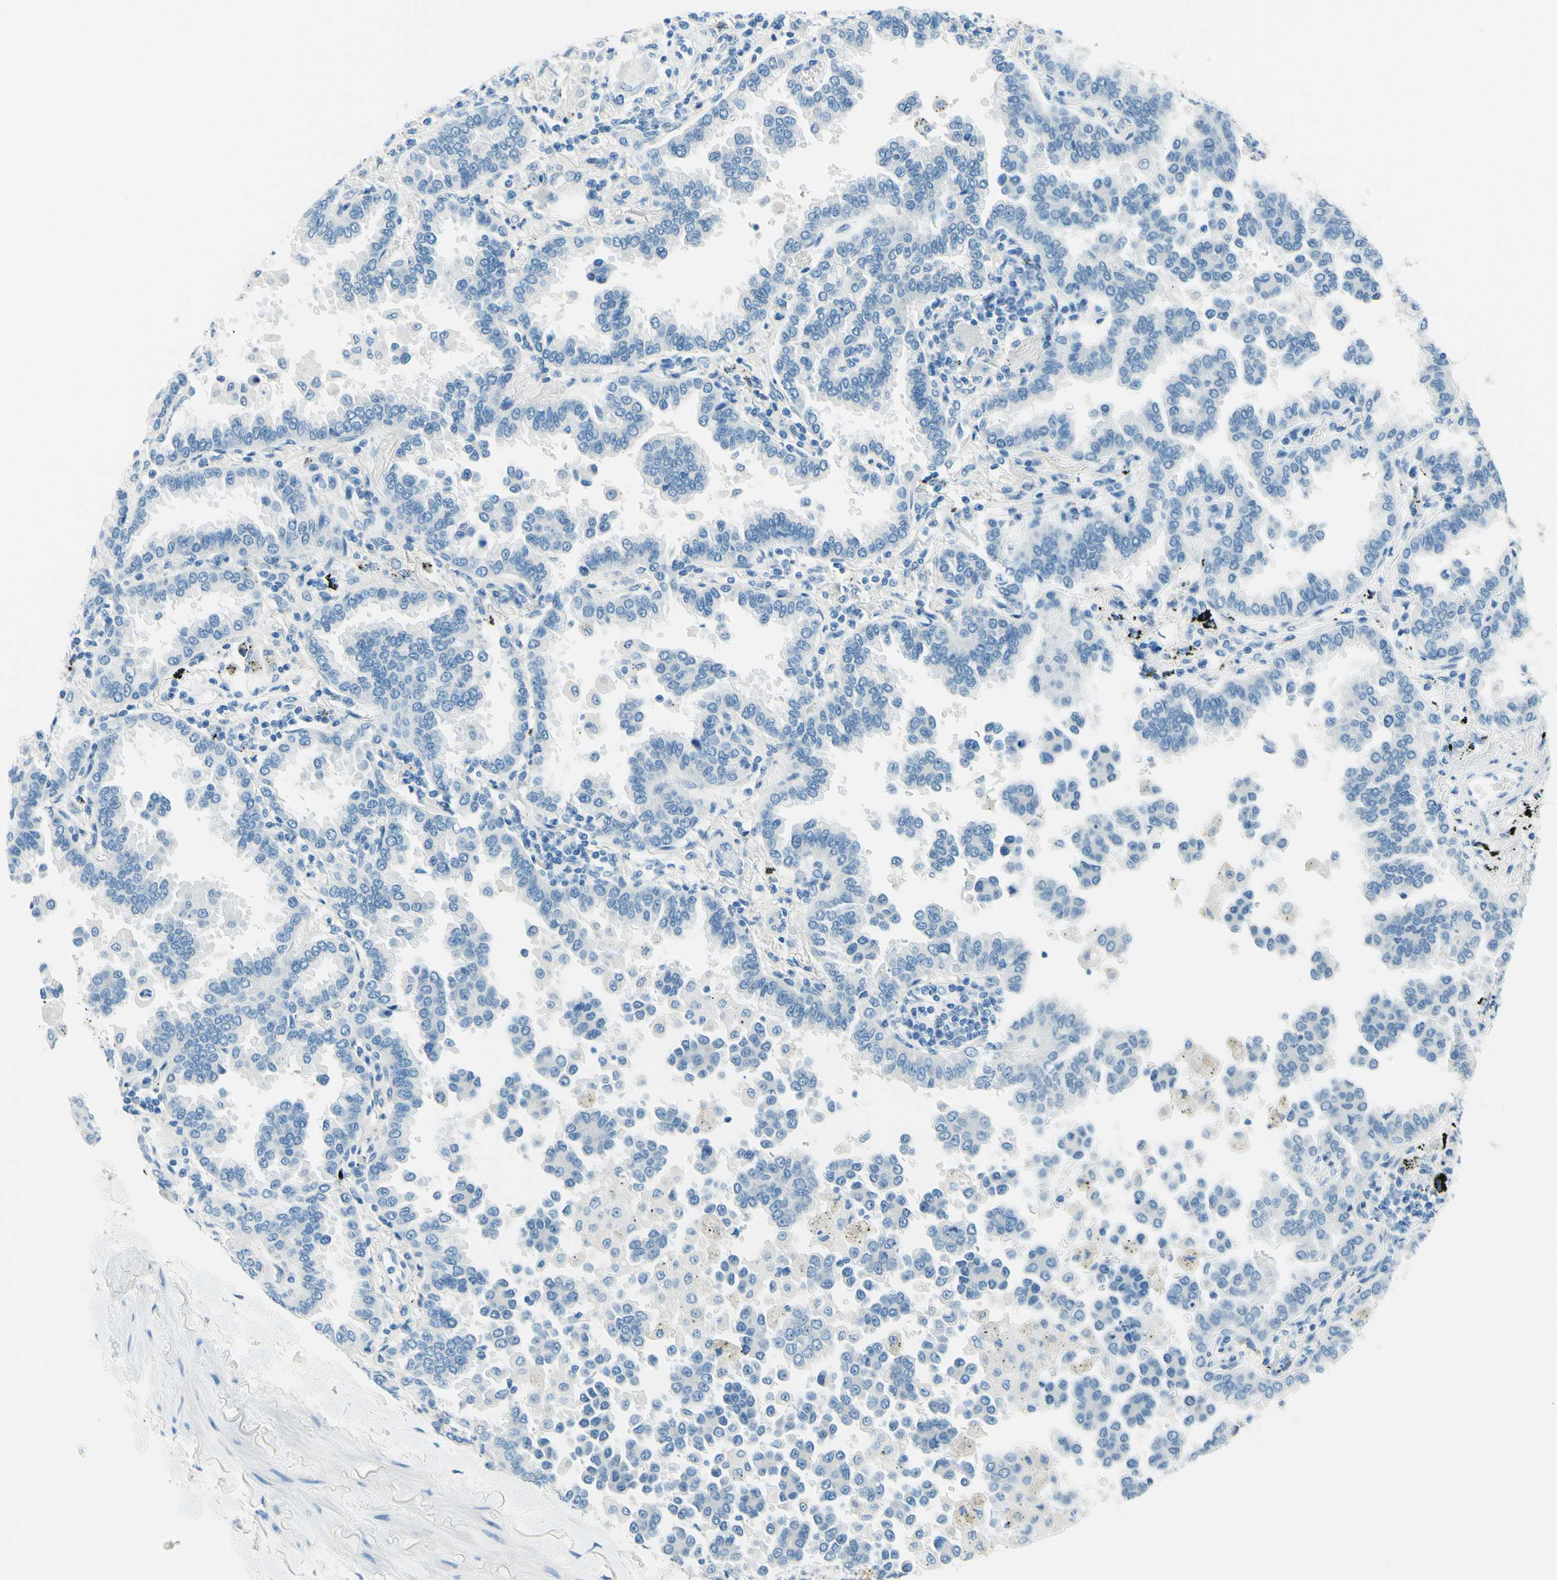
{"staining": {"intensity": "negative", "quantity": "none", "location": "none"}, "tissue": "lung cancer", "cell_type": "Tumor cells", "image_type": "cancer", "snomed": [{"axis": "morphology", "description": "Normal tissue, NOS"}, {"axis": "morphology", "description": "Adenocarcinoma, NOS"}, {"axis": "topography", "description": "Lung"}], "caption": "Protein analysis of lung cancer (adenocarcinoma) exhibits no significant expression in tumor cells.", "gene": "PASD1", "patient": {"sex": "male", "age": 59}}